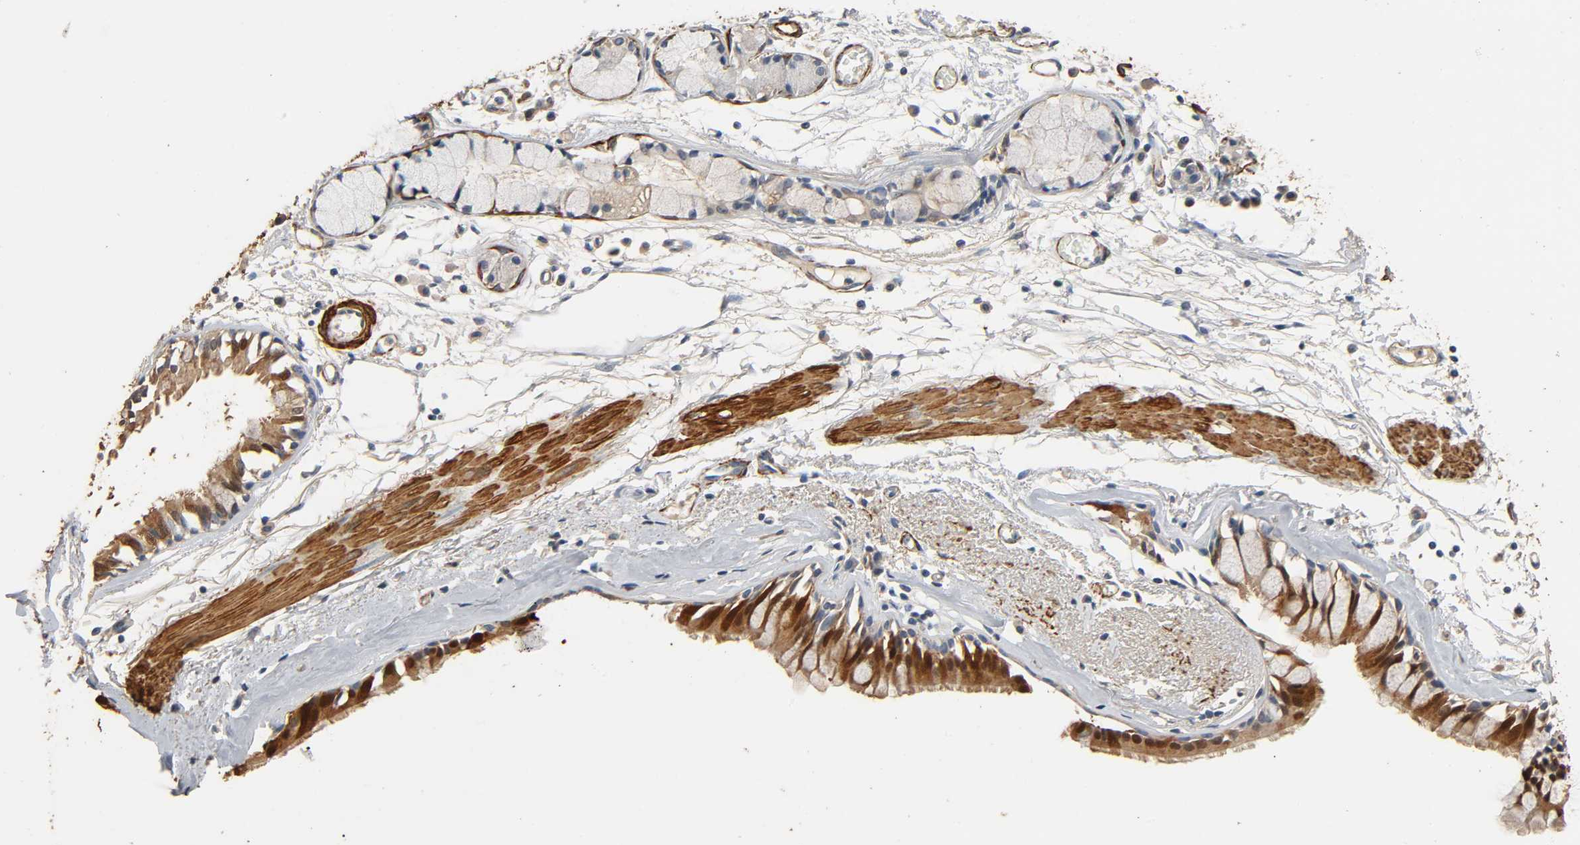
{"staining": {"intensity": "strong", "quantity": "25%-75%", "location": "cytoplasmic/membranous,nuclear"}, "tissue": "bronchus", "cell_type": "Respiratory epithelial cells", "image_type": "normal", "snomed": [{"axis": "morphology", "description": "Normal tissue, NOS"}, {"axis": "topography", "description": "Bronchus"}, {"axis": "topography", "description": "Lung"}], "caption": "The immunohistochemical stain shows strong cytoplasmic/membranous,nuclear expression in respiratory epithelial cells of unremarkable bronchus. The protein is shown in brown color, while the nuclei are stained blue.", "gene": "GSTA1", "patient": {"sex": "female", "age": 56}}